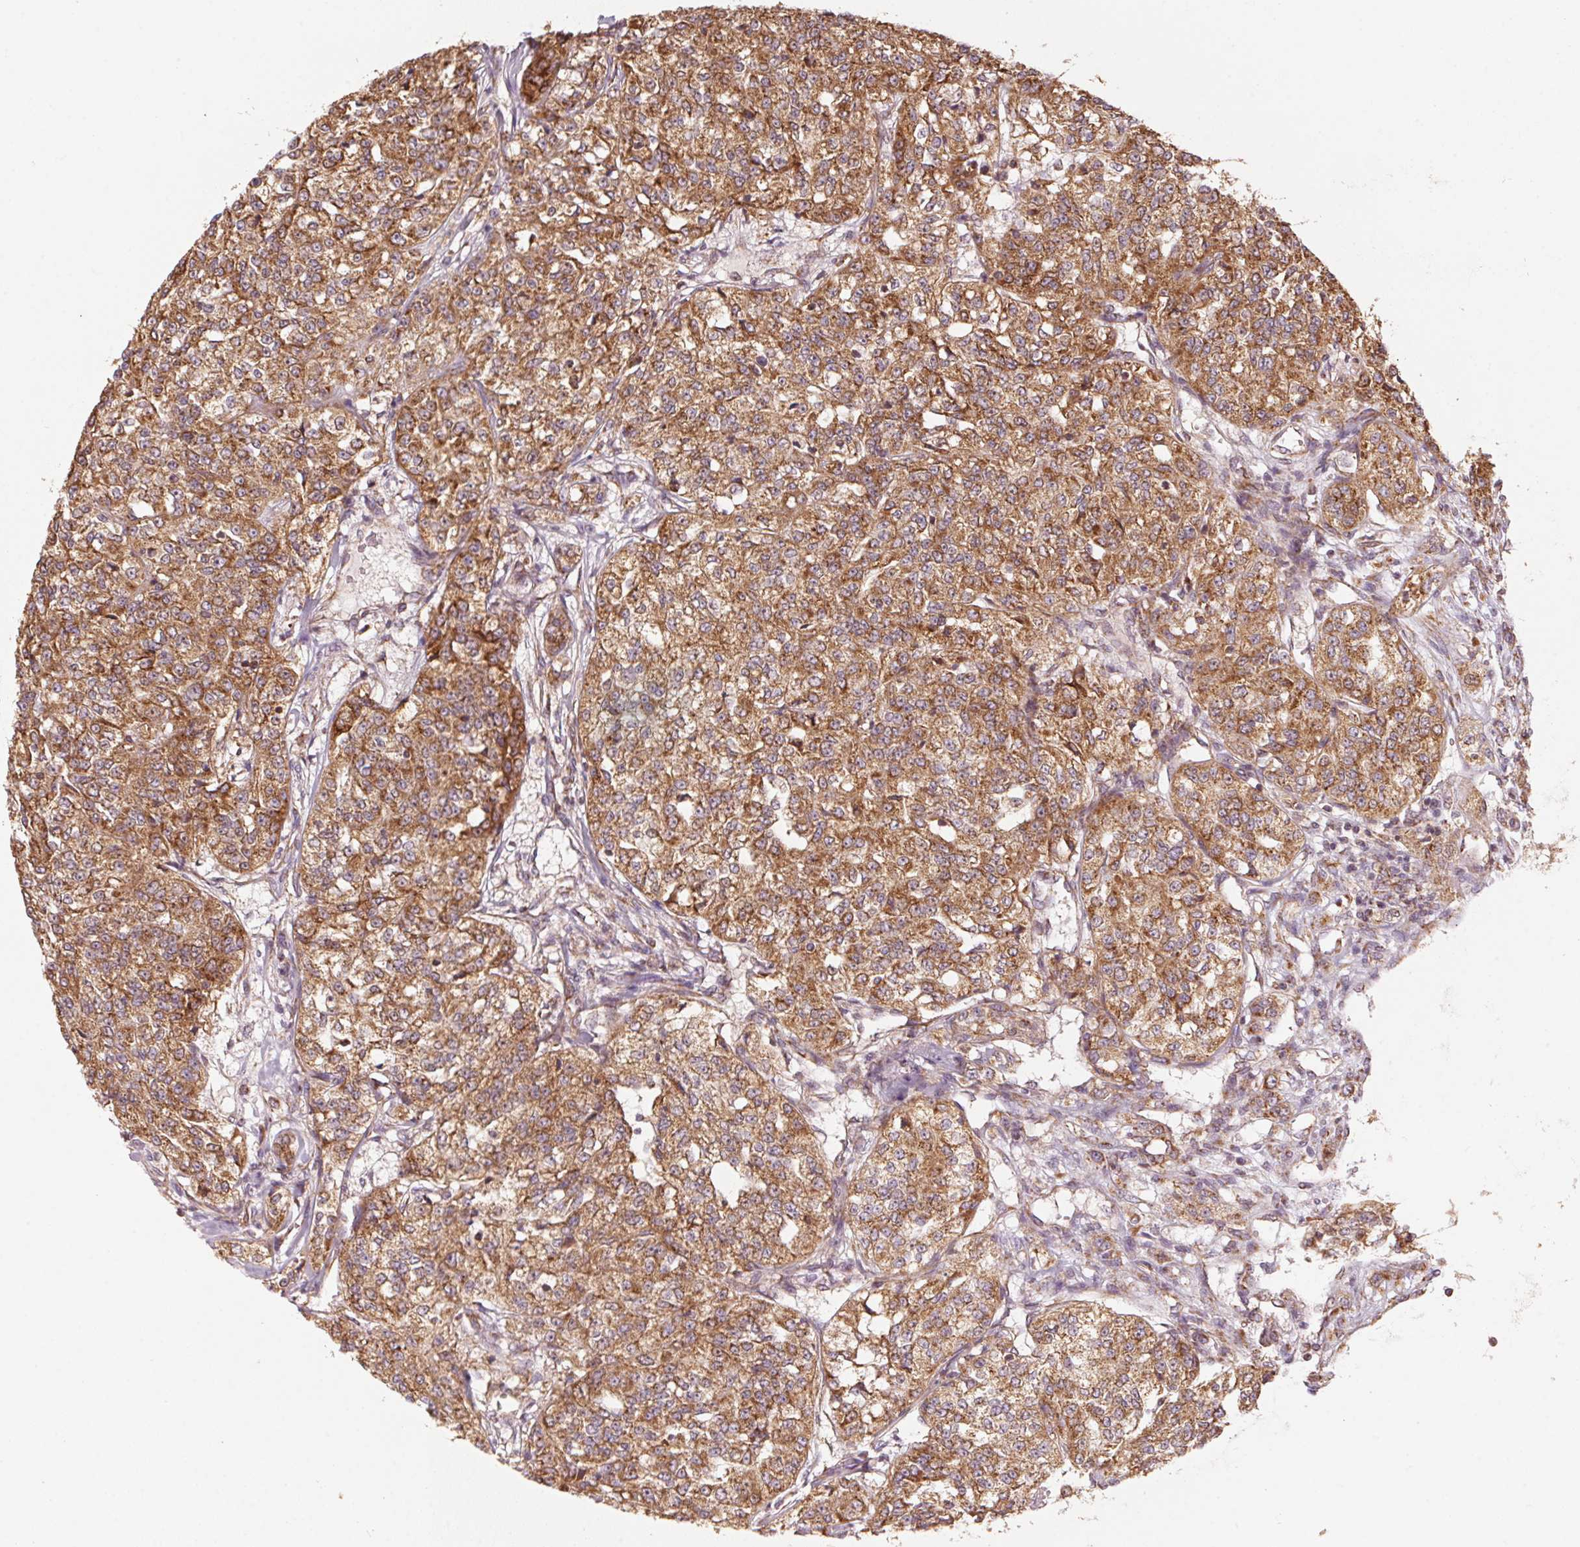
{"staining": {"intensity": "moderate", "quantity": ">75%", "location": "cytoplasmic/membranous"}, "tissue": "renal cancer", "cell_type": "Tumor cells", "image_type": "cancer", "snomed": [{"axis": "morphology", "description": "Adenocarcinoma, NOS"}, {"axis": "topography", "description": "Kidney"}], "caption": "Immunohistochemical staining of human renal cancer demonstrates medium levels of moderate cytoplasmic/membranous protein staining in approximately >75% of tumor cells.", "gene": "TOMM70", "patient": {"sex": "female", "age": 63}}